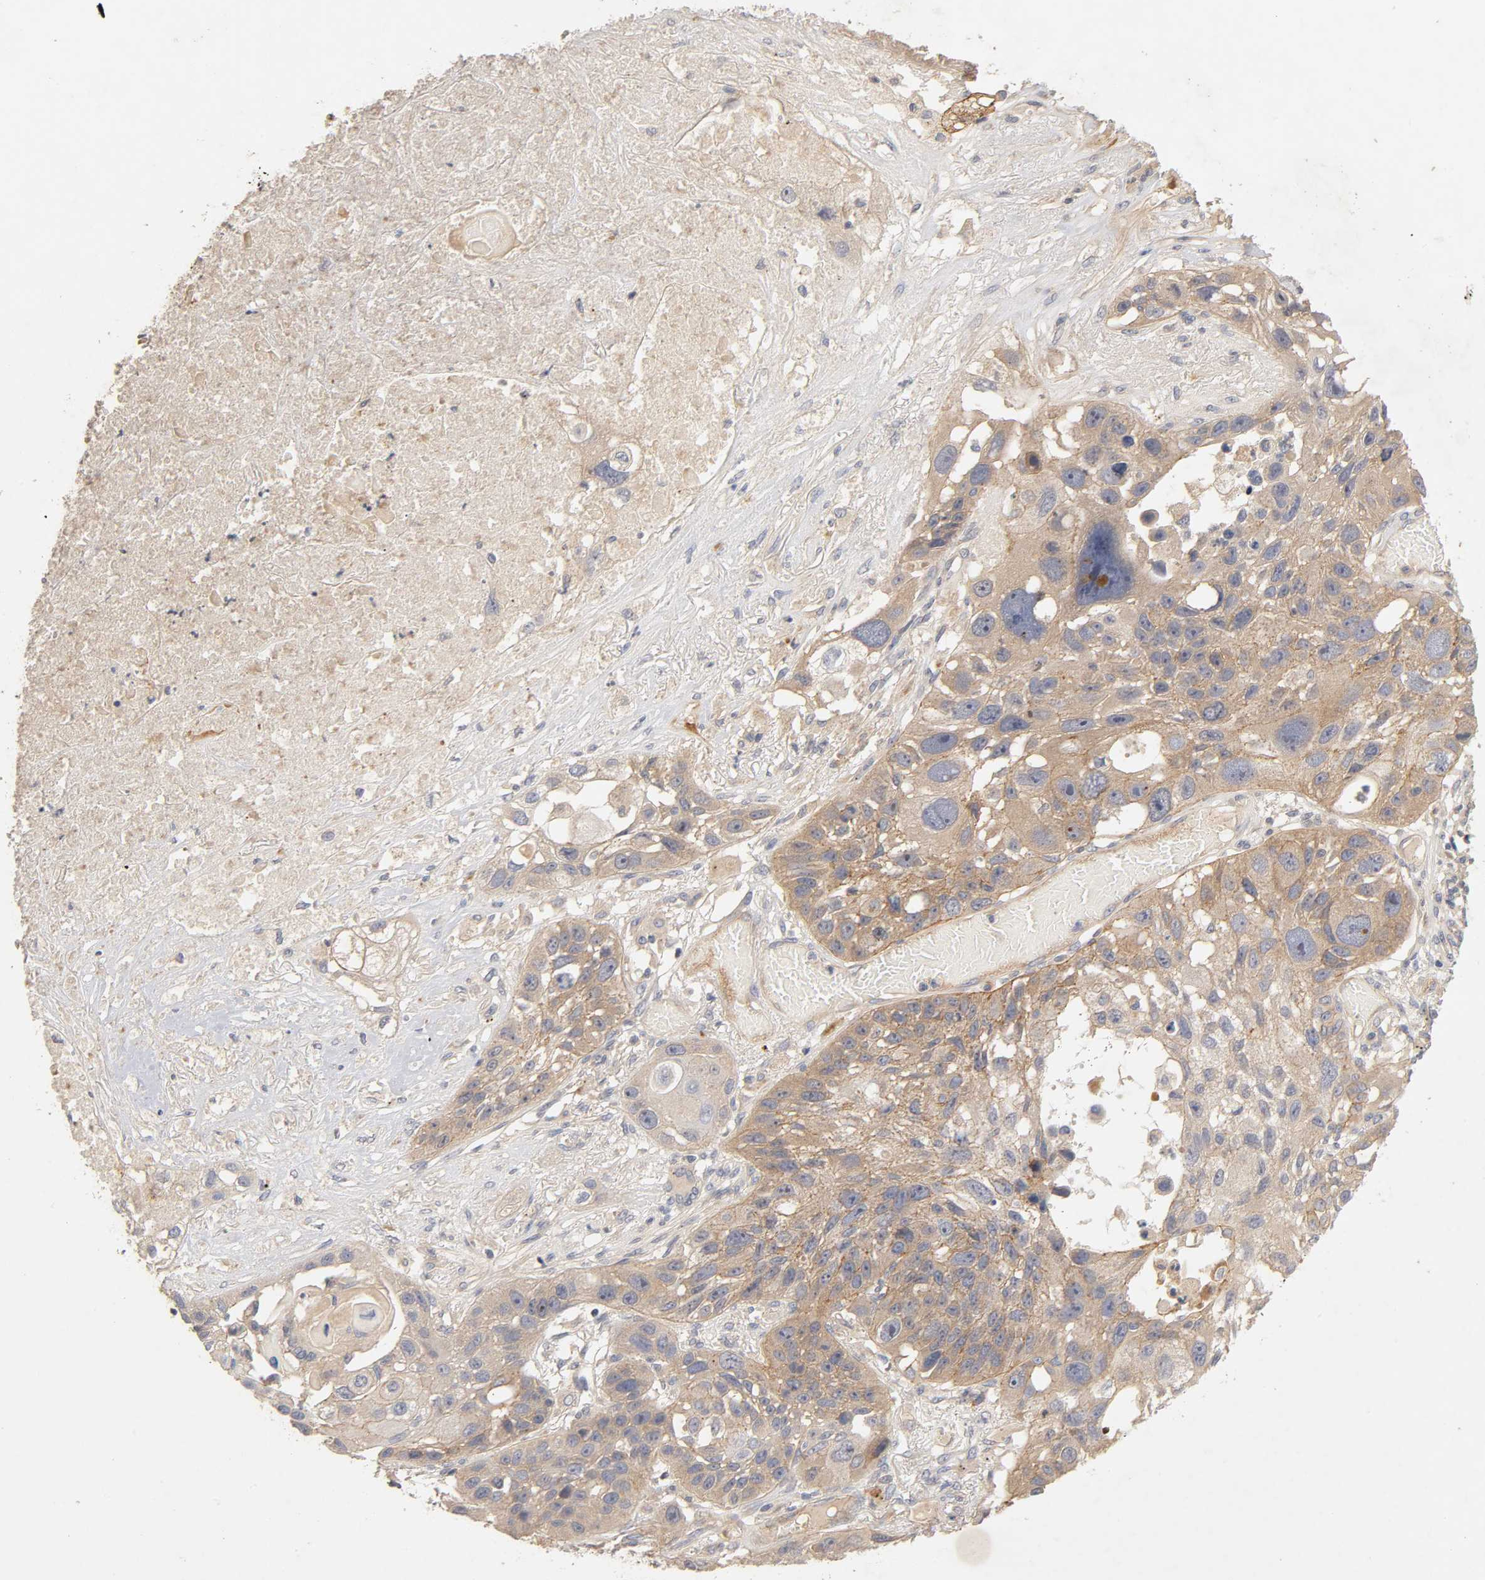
{"staining": {"intensity": "moderate", "quantity": ">75%", "location": "cytoplasmic/membranous"}, "tissue": "lung cancer", "cell_type": "Tumor cells", "image_type": "cancer", "snomed": [{"axis": "morphology", "description": "Squamous cell carcinoma, NOS"}, {"axis": "topography", "description": "Lung"}], "caption": "DAB immunohistochemical staining of lung cancer (squamous cell carcinoma) demonstrates moderate cytoplasmic/membranous protein staining in about >75% of tumor cells.", "gene": "PDZD11", "patient": {"sex": "male", "age": 71}}